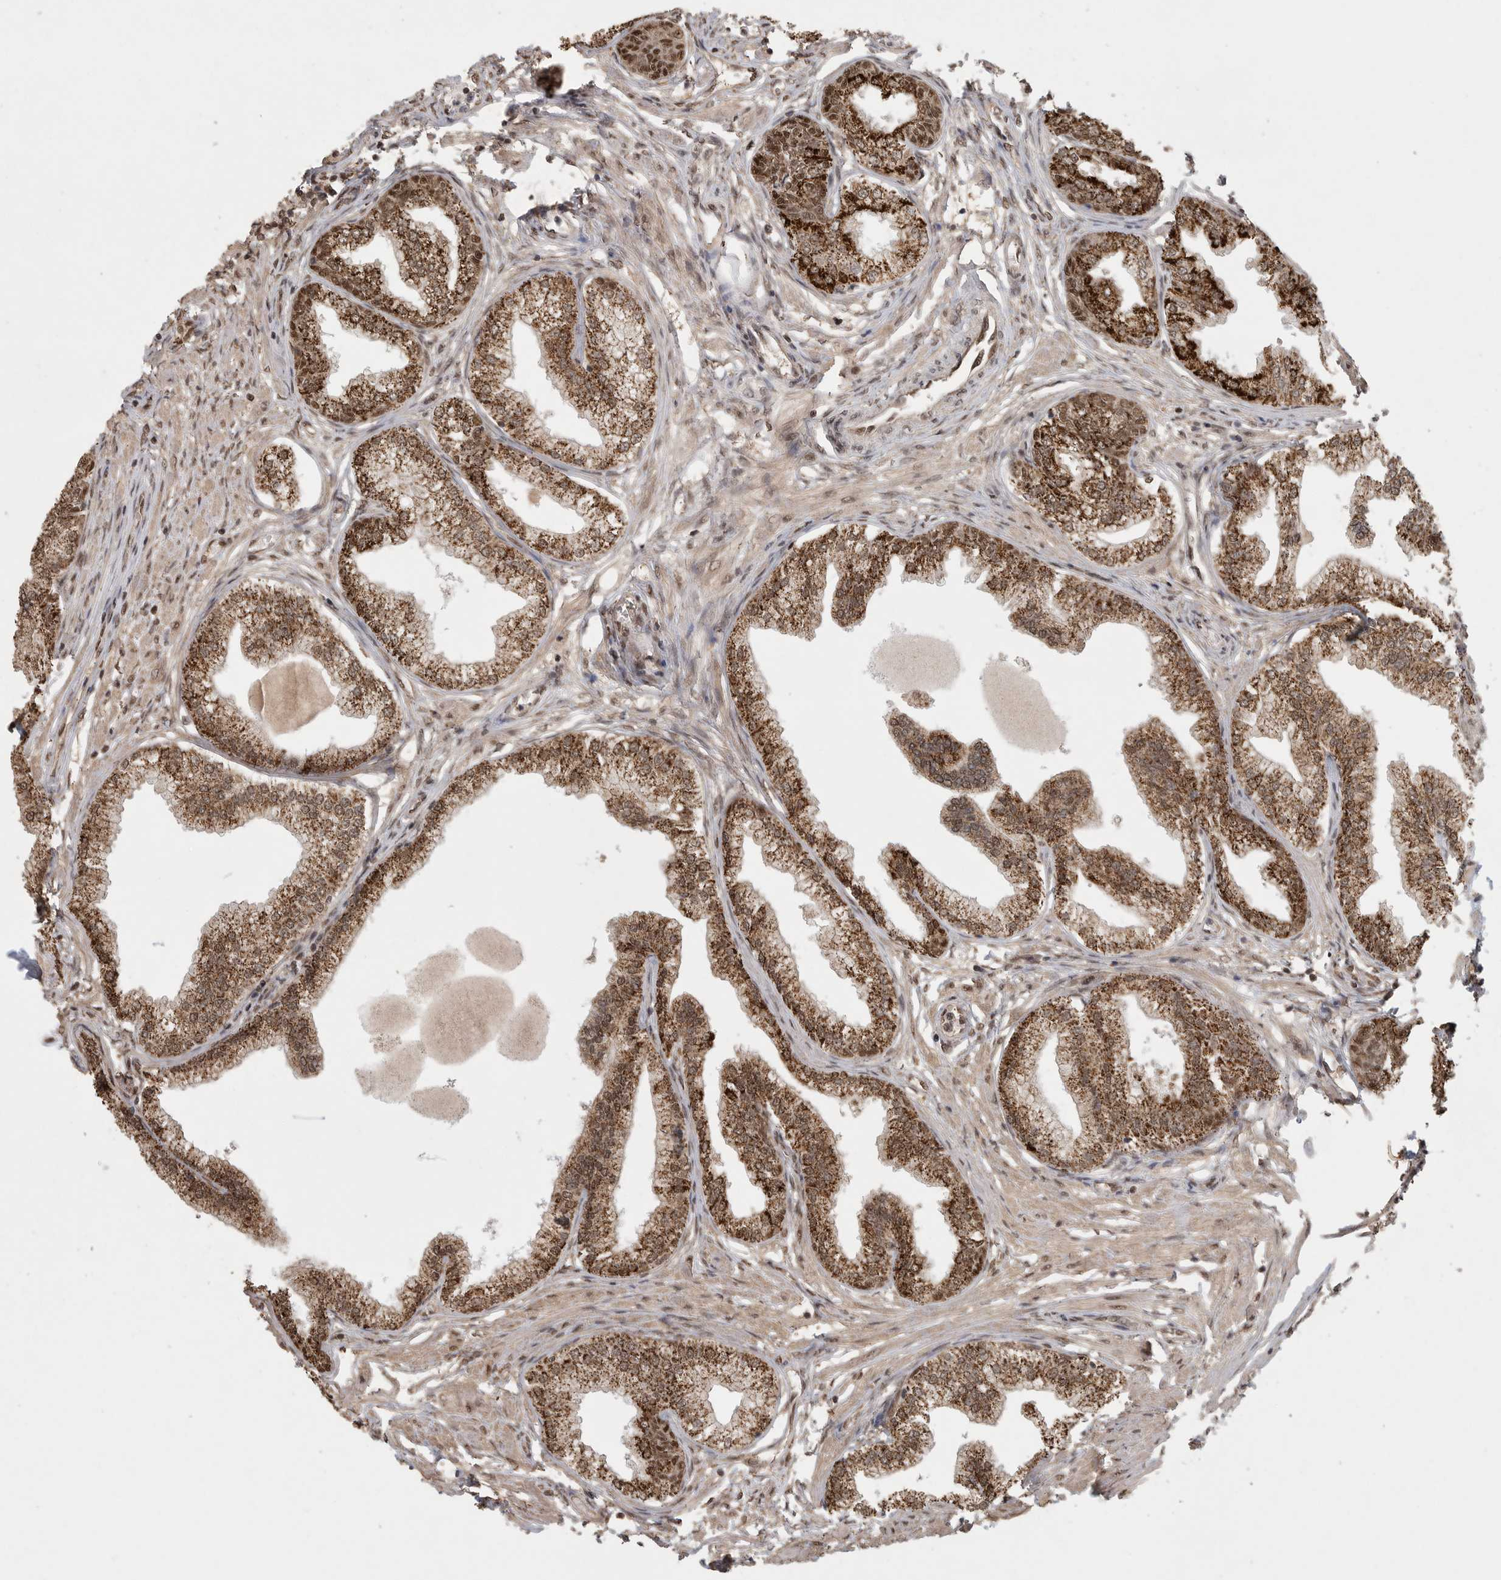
{"staining": {"intensity": "moderate", "quantity": ">75%", "location": "cytoplasmic/membranous,nuclear"}, "tissue": "prostate", "cell_type": "Glandular cells", "image_type": "normal", "snomed": [{"axis": "morphology", "description": "Normal tissue, NOS"}, {"axis": "morphology", "description": "Urothelial carcinoma, Low grade"}, {"axis": "topography", "description": "Urinary bladder"}, {"axis": "topography", "description": "Prostate"}], "caption": "Normal prostate was stained to show a protein in brown. There is medium levels of moderate cytoplasmic/membranous,nuclear expression in about >75% of glandular cells.", "gene": "DFFA", "patient": {"sex": "male", "age": 60}}